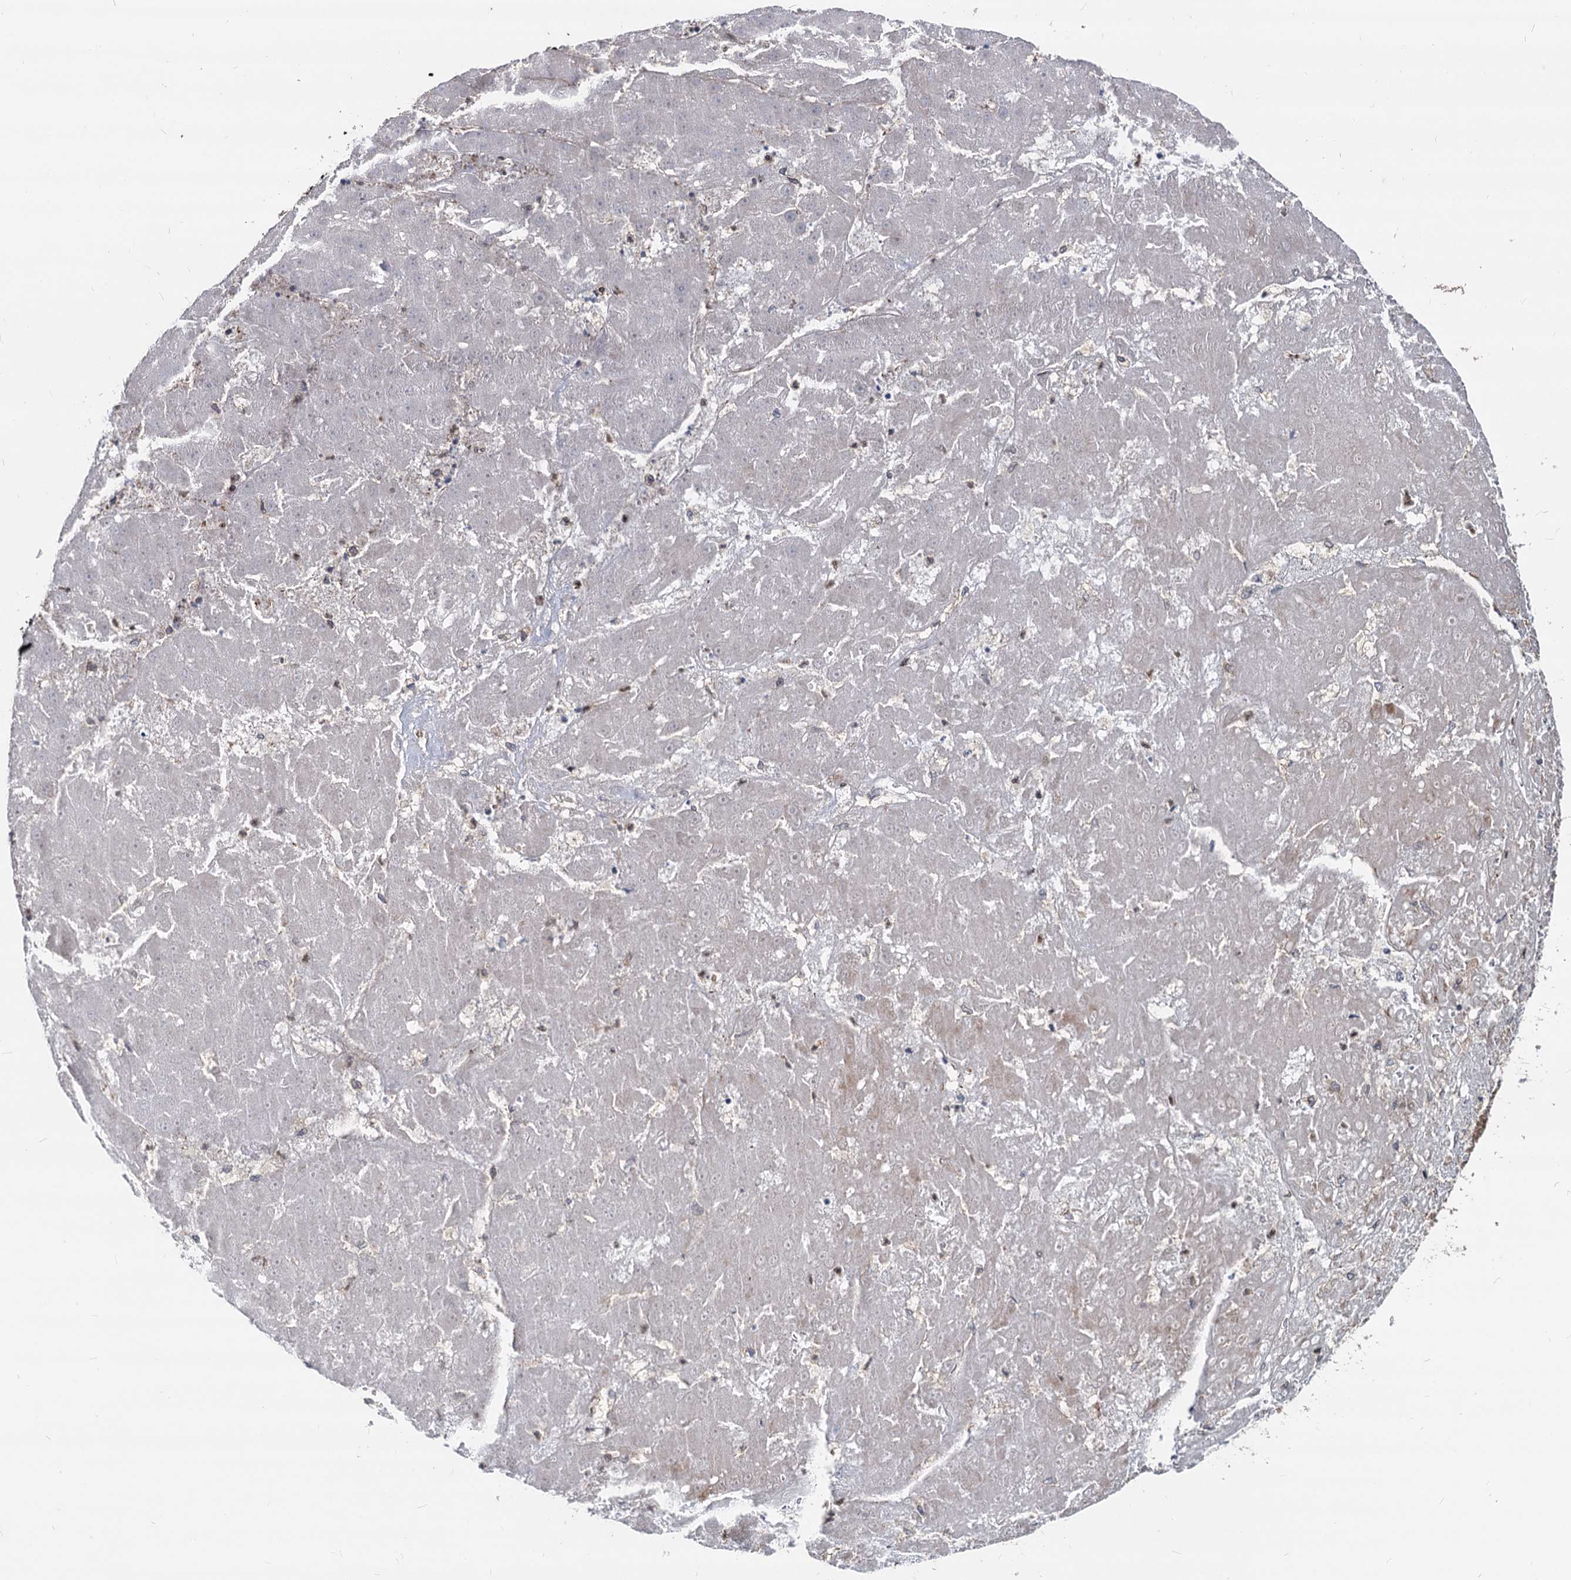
{"staining": {"intensity": "strong", "quantity": "25%-75%", "location": "cytoplasmic/membranous"}, "tissue": "liver cancer", "cell_type": "Tumor cells", "image_type": "cancer", "snomed": [{"axis": "morphology", "description": "Carcinoma, Hepatocellular, NOS"}, {"axis": "topography", "description": "Liver"}], "caption": "A brown stain highlights strong cytoplasmic/membranous expression of a protein in liver cancer (hepatocellular carcinoma) tumor cells. (Stains: DAB (3,3'-diaminobenzidine) in brown, nuclei in blue, Microscopy: brightfield microscopy at high magnification).", "gene": "STIM1", "patient": {"sex": "female", "age": 73}}